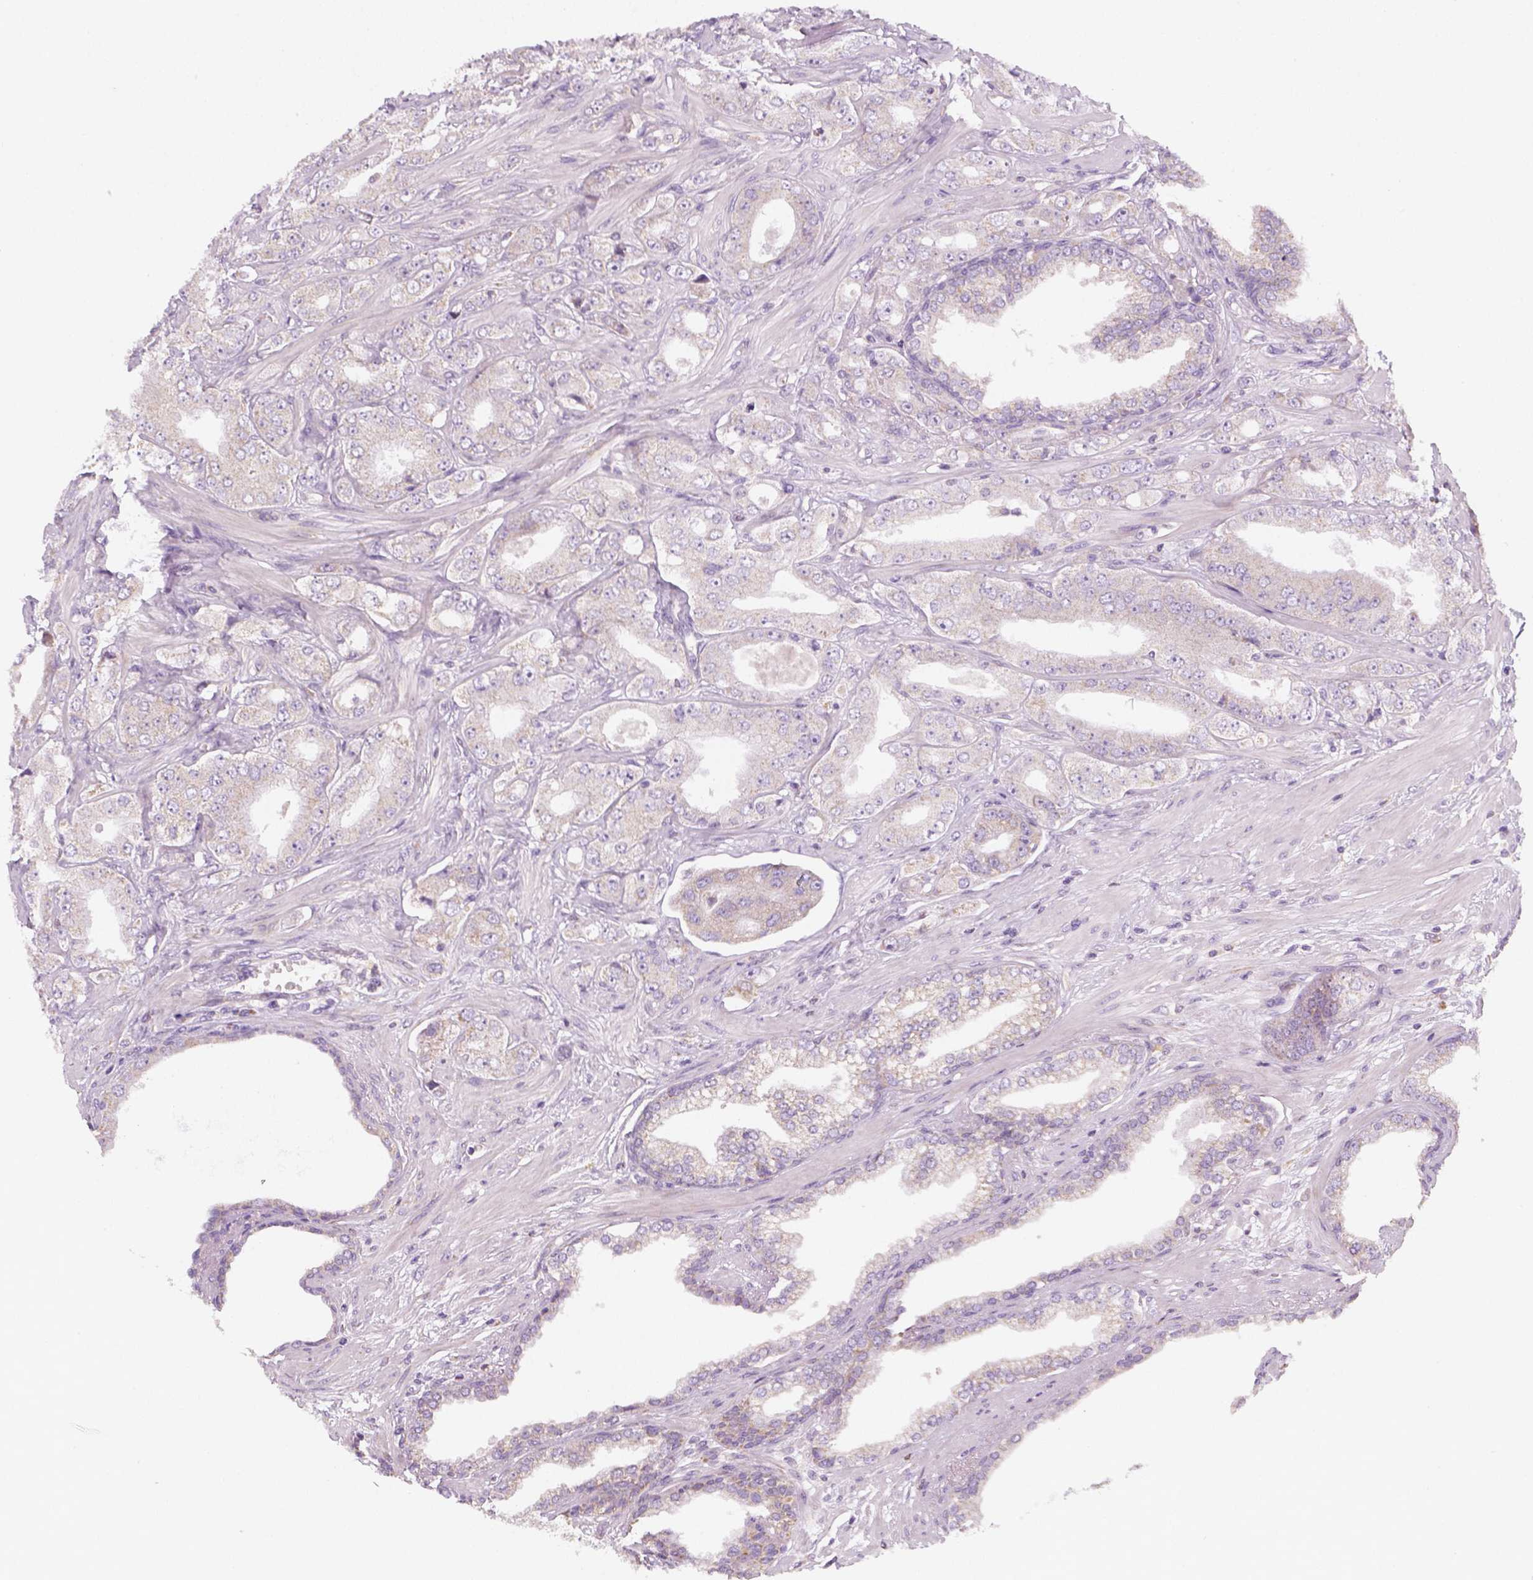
{"staining": {"intensity": "negative", "quantity": "none", "location": "none"}, "tissue": "prostate cancer", "cell_type": "Tumor cells", "image_type": "cancer", "snomed": [{"axis": "morphology", "description": "Adenocarcinoma, Low grade"}, {"axis": "topography", "description": "Prostate"}], "caption": "DAB immunohistochemical staining of human prostate cancer exhibits no significant positivity in tumor cells.", "gene": "AWAT2", "patient": {"sex": "male", "age": 60}}